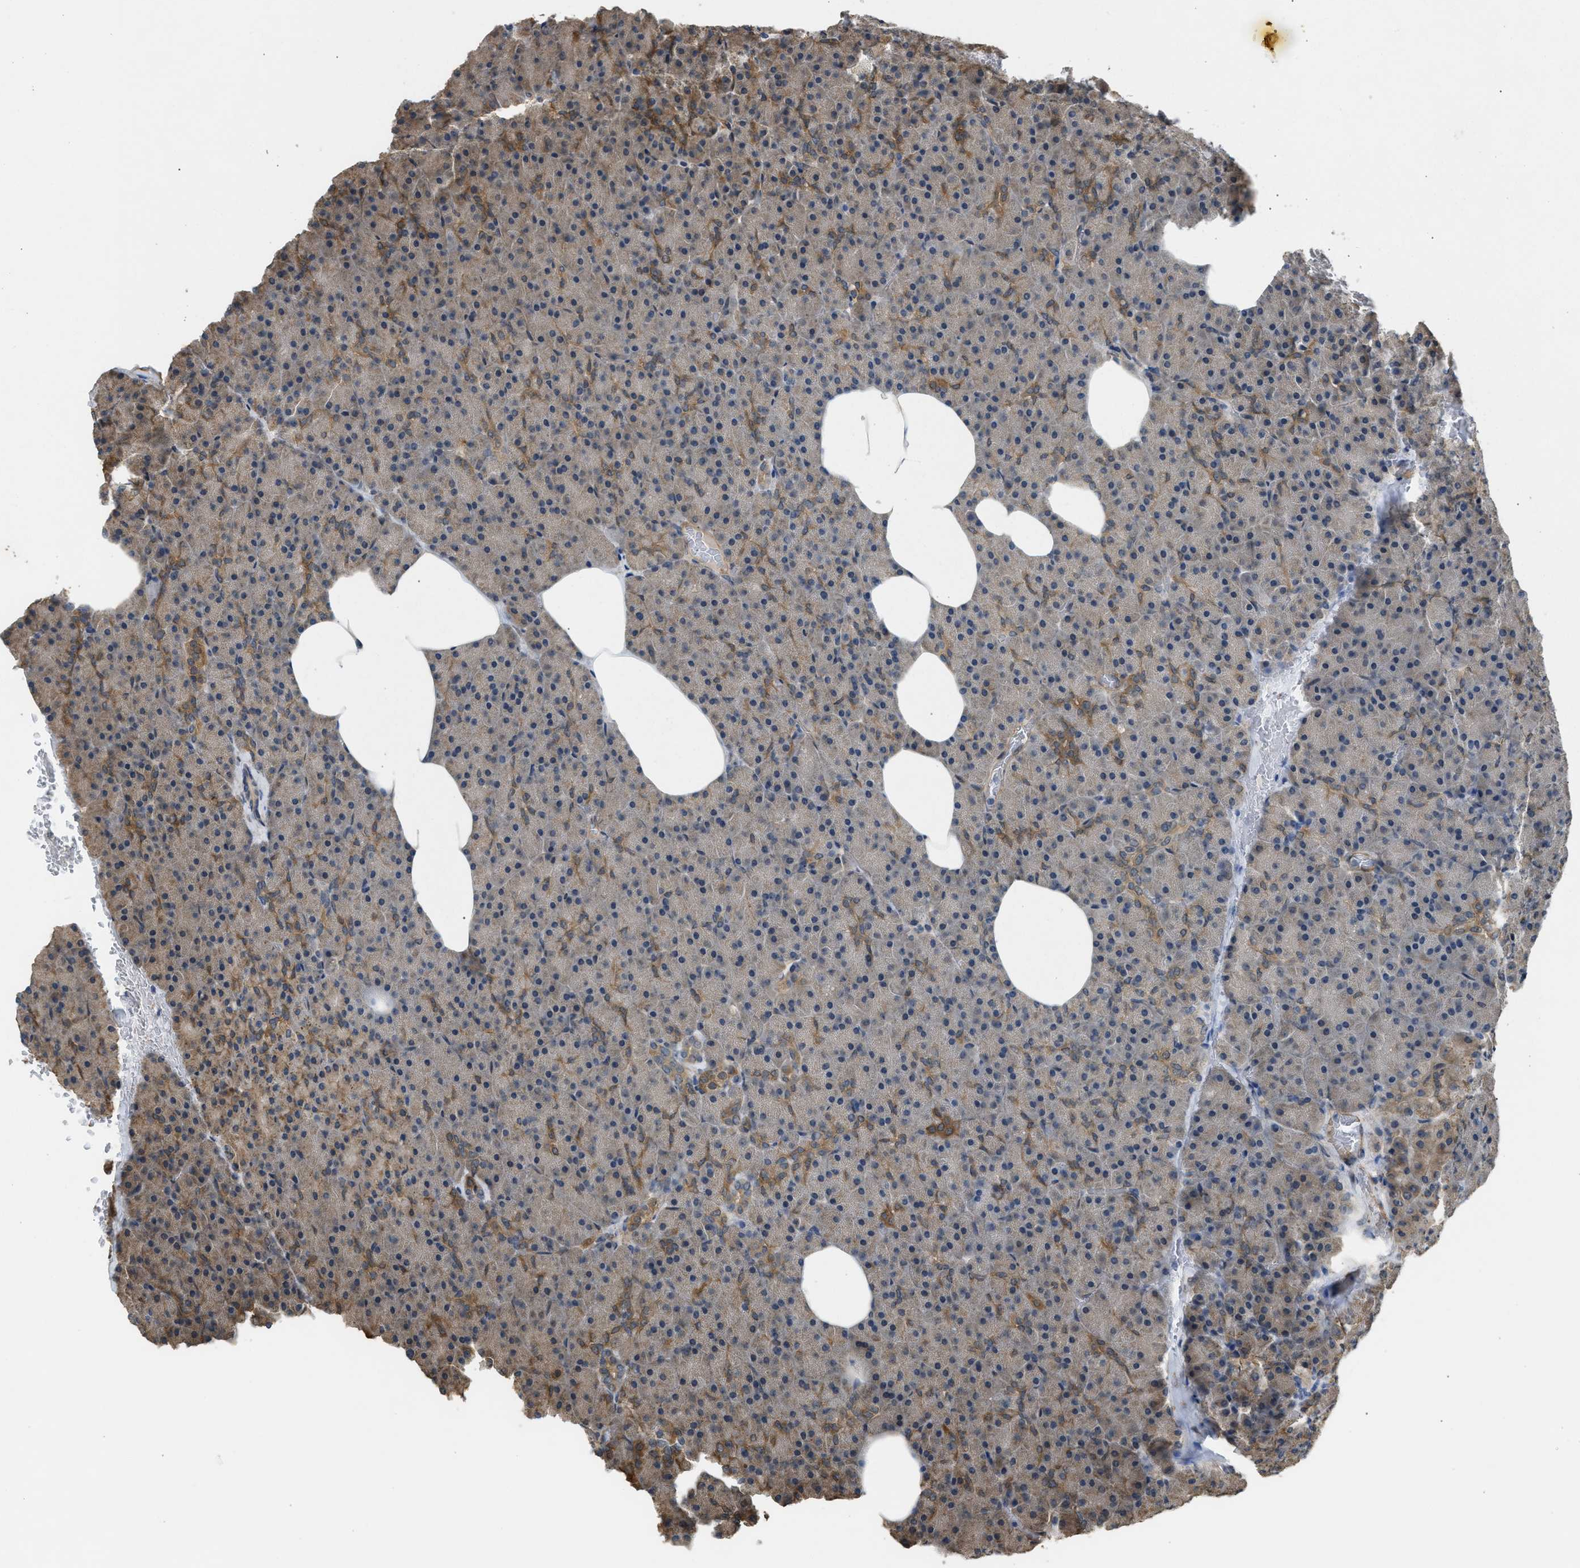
{"staining": {"intensity": "moderate", "quantity": "<25%", "location": "cytoplasmic/membranous"}, "tissue": "pancreas", "cell_type": "Exocrine glandular cells", "image_type": "normal", "snomed": [{"axis": "morphology", "description": "Normal tissue, NOS"}, {"axis": "topography", "description": "Pancreas"}], "caption": "Immunohistochemical staining of benign human pancreas demonstrates <25% levels of moderate cytoplasmic/membranous protein expression in about <25% of exocrine glandular cells.", "gene": "BAG3", "patient": {"sex": "female", "age": 35}}